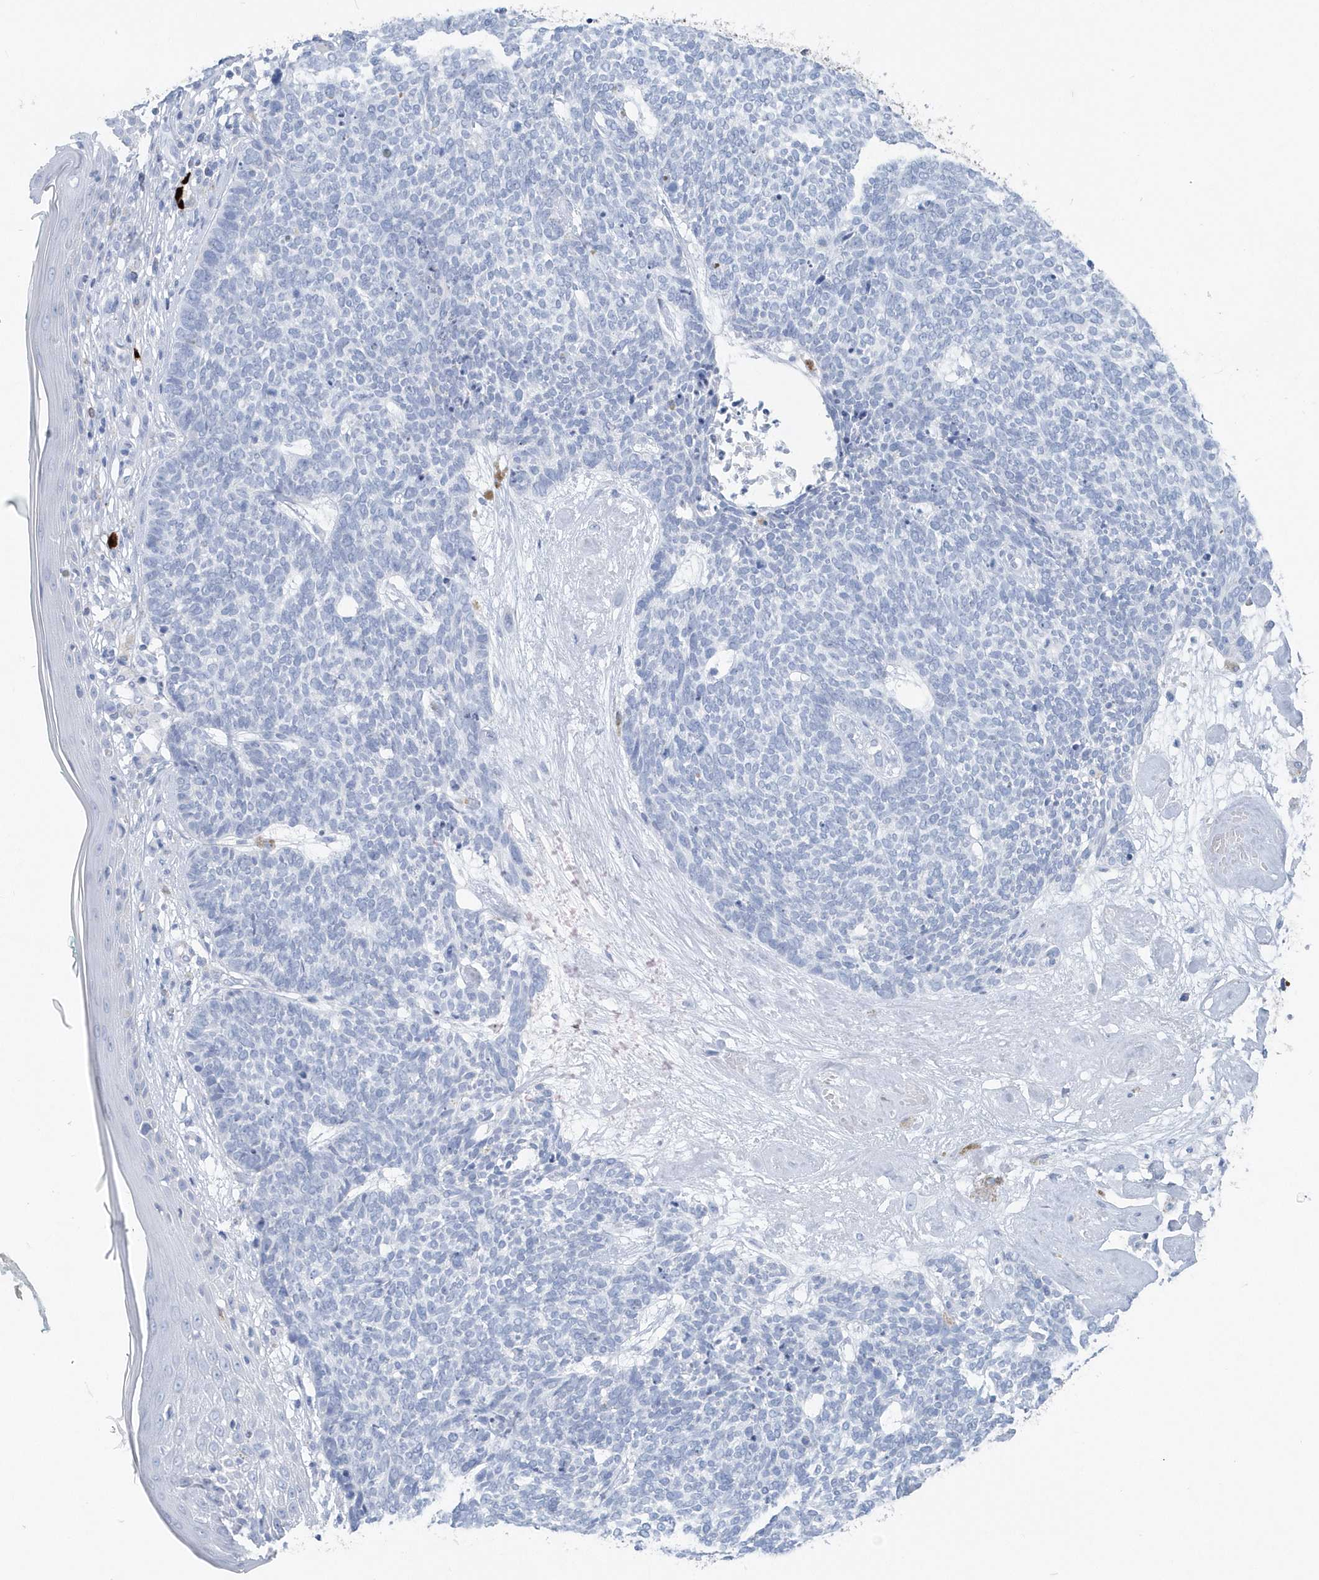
{"staining": {"intensity": "negative", "quantity": "none", "location": "none"}, "tissue": "skin cancer", "cell_type": "Tumor cells", "image_type": "cancer", "snomed": [{"axis": "morphology", "description": "Basal cell carcinoma"}, {"axis": "topography", "description": "Skin"}], "caption": "Image shows no significant protein positivity in tumor cells of skin cancer (basal cell carcinoma).", "gene": "JCHAIN", "patient": {"sex": "female", "age": 84}}